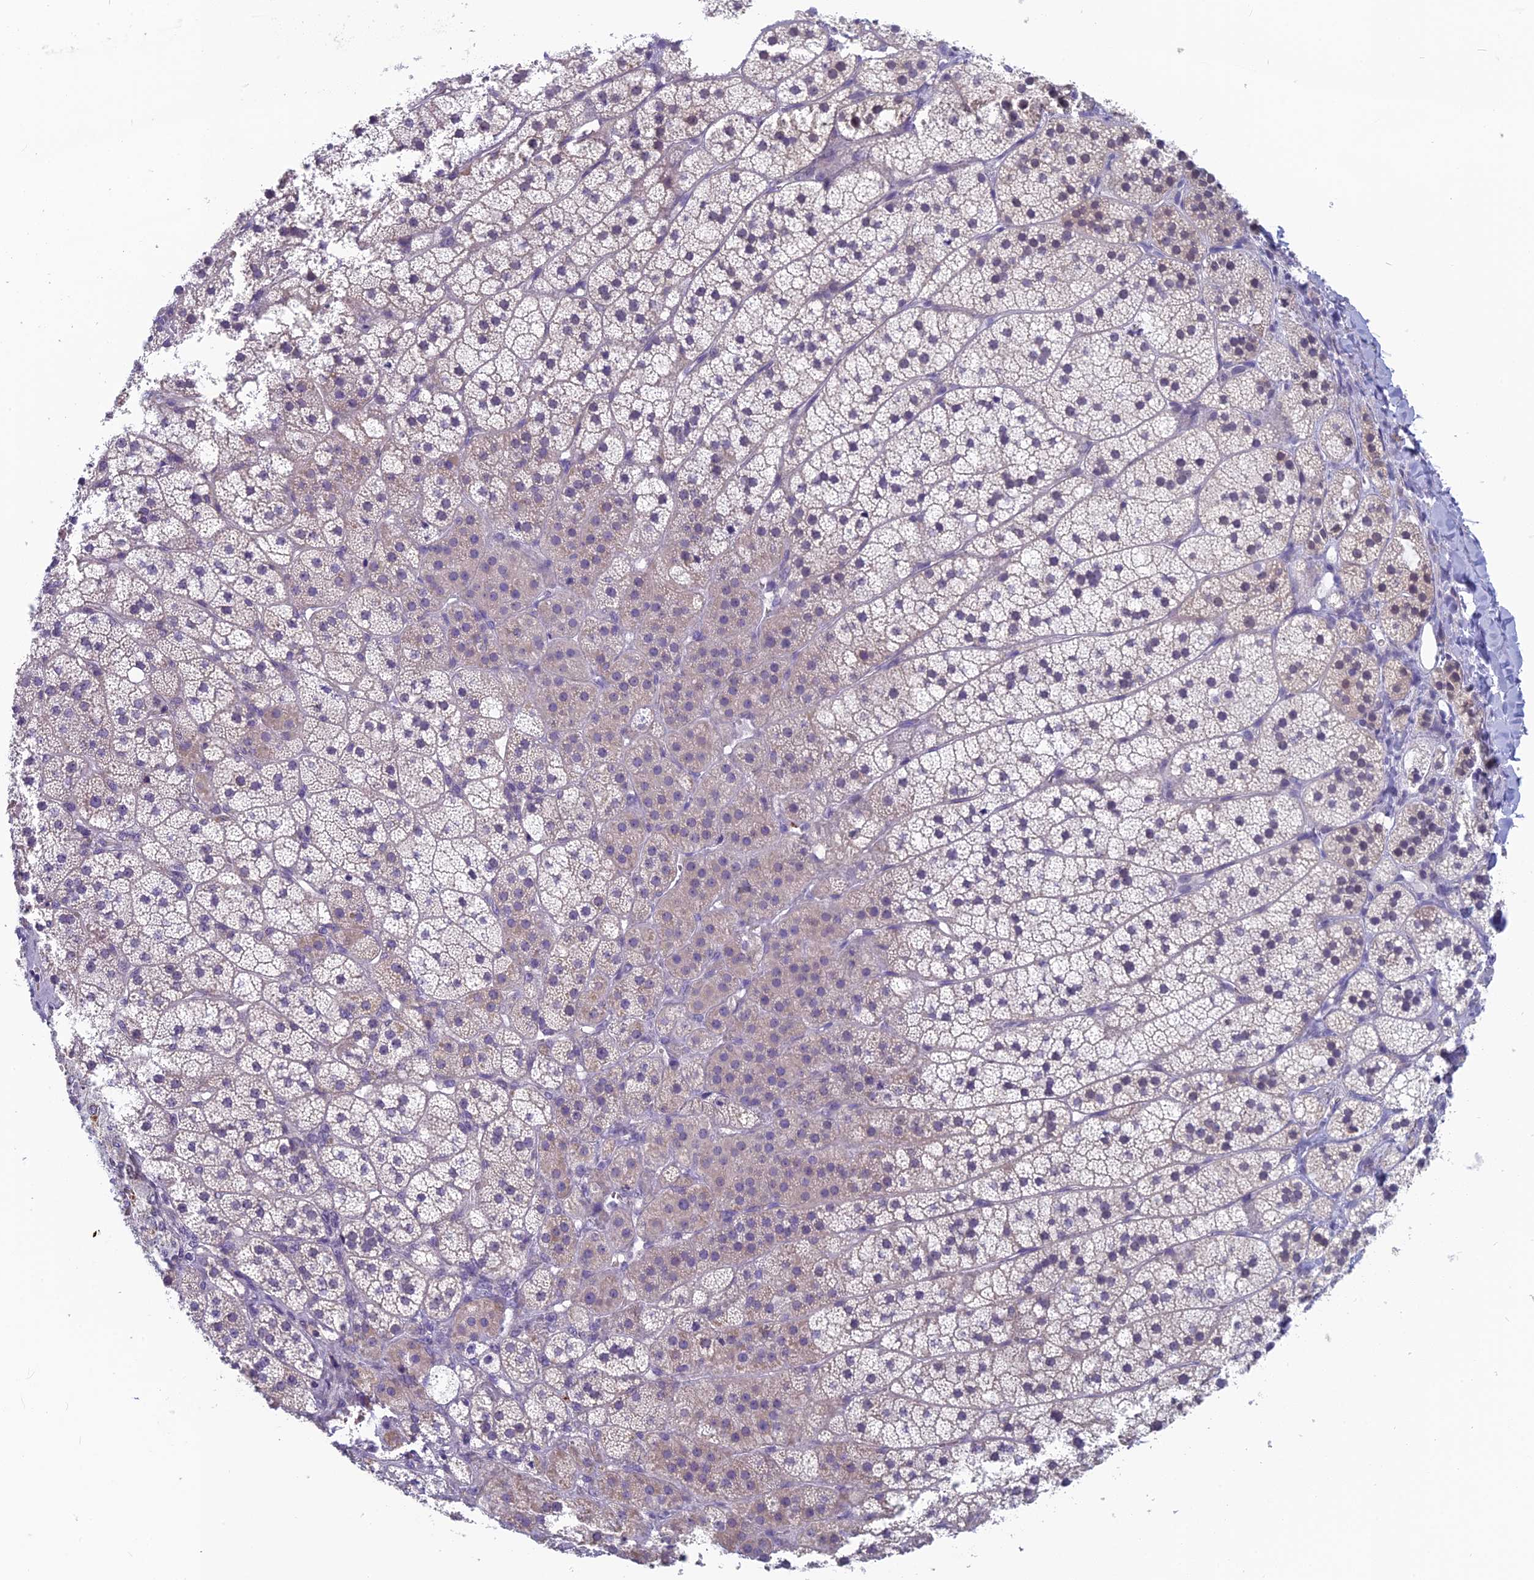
{"staining": {"intensity": "weak", "quantity": "25%-75%", "location": "cytoplasmic/membranous"}, "tissue": "adrenal gland", "cell_type": "Glandular cells", "image_type": "normal", "snomed": [{"axis": "morphology", "description": "Normal tissue, NOS"}, {"axis": "topography", "description": "Adrenal gland"}], "caption": "Normal adrenal gland demonstrates weak cytoplasmic/membranous positivity in about 25%-75% of glandular cells The protein of interest is stained brown, and the nuclei are stained in blue (DAB IHC with brightfield microscopy, high magnification)..", "gene": "MRI1", "patient": {"sex": "female", "age": 44}}